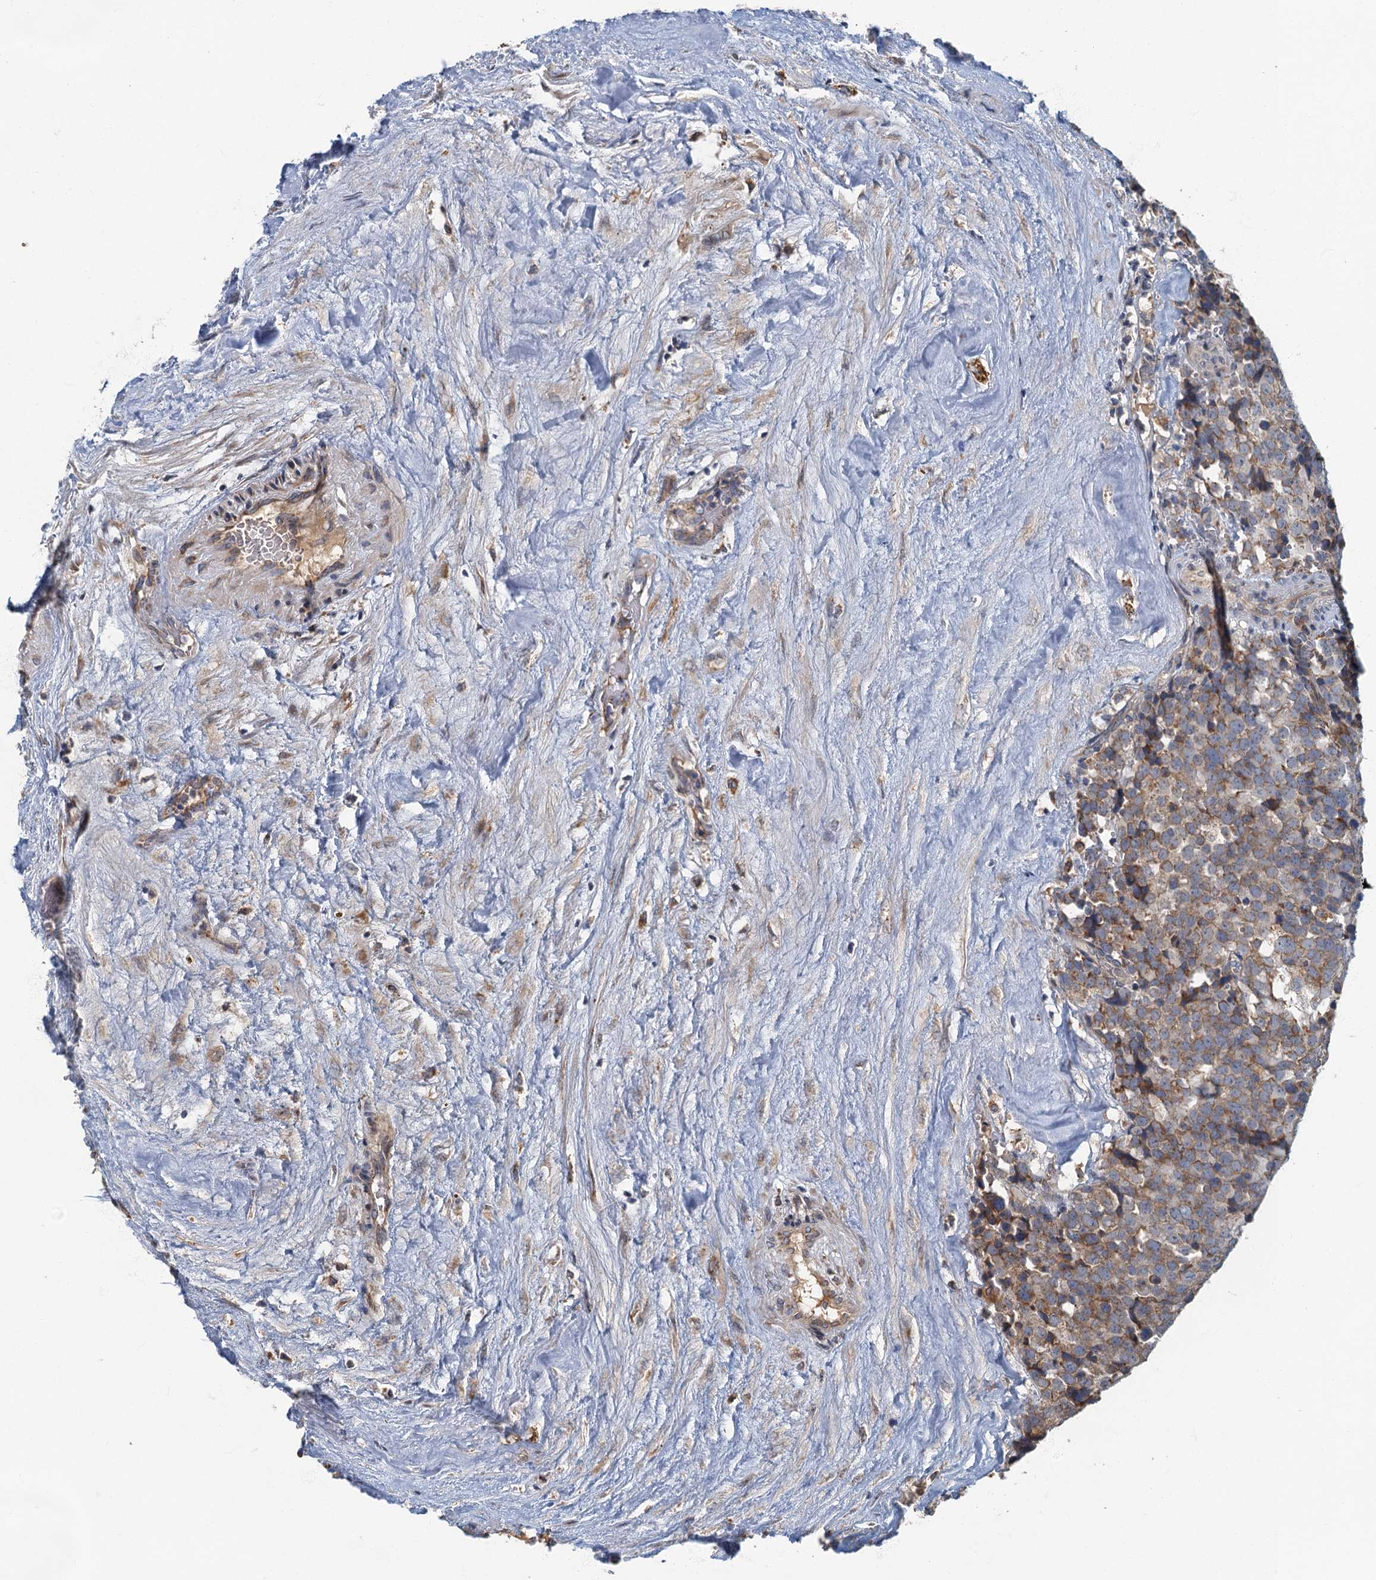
{"staining": {"intensity": "moderate", "quantity": ">75%", "location": "cytoplasmic/membranous"}, "tissue": "testis cancer", "cell_type": "Tumor cells", "image_type": "cancer", "snomed": [{"axis": "morphology", "description": "Seminoma, NOS"}, {"axis": "topography", "description": "Testis"}], "caption": "Moderate cytoplasmic/membranous staining for a protein is present in about >75% of tumor cells of testis seminoma using immunohistochemistry.", "gene": "SPDYC", "patient": {"sex": "male", "age": 71}}